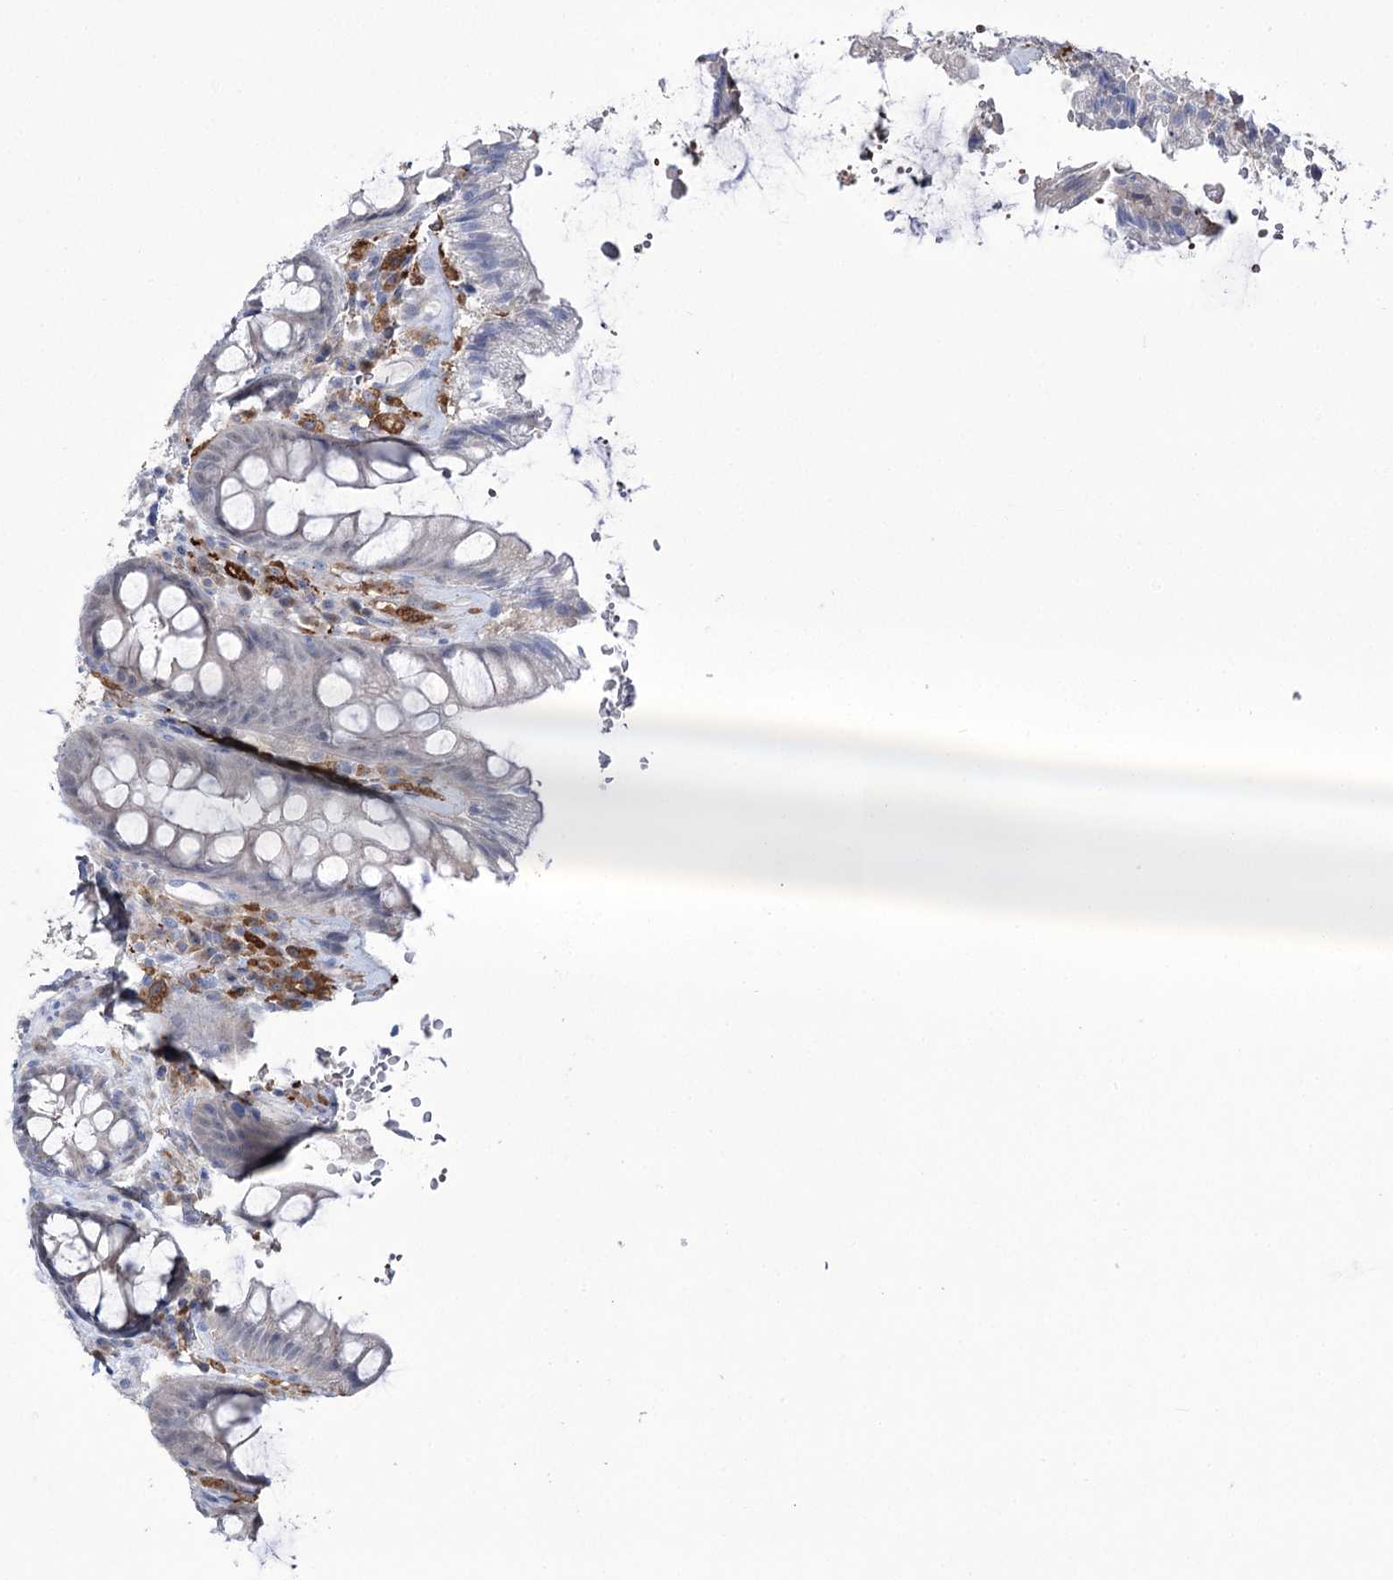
{"staining": {"intensity": "negative", "quantity": "none", "location": "none"}, "tissue": "rectum", "cell_type": "Glandular cells", "image_type": "normal", "snomed": [{"axis": "morphology", "description": "Normal tissue, NOS"}, {"axis": "topography", "description": "Rectum"}], "caption": "IHC image of benign human rectum stained for a protein (brown), which demonstrates no staining in glandular cells.", "gene": "ZNF622", "patient": {"sex": "female", "age": 46}}